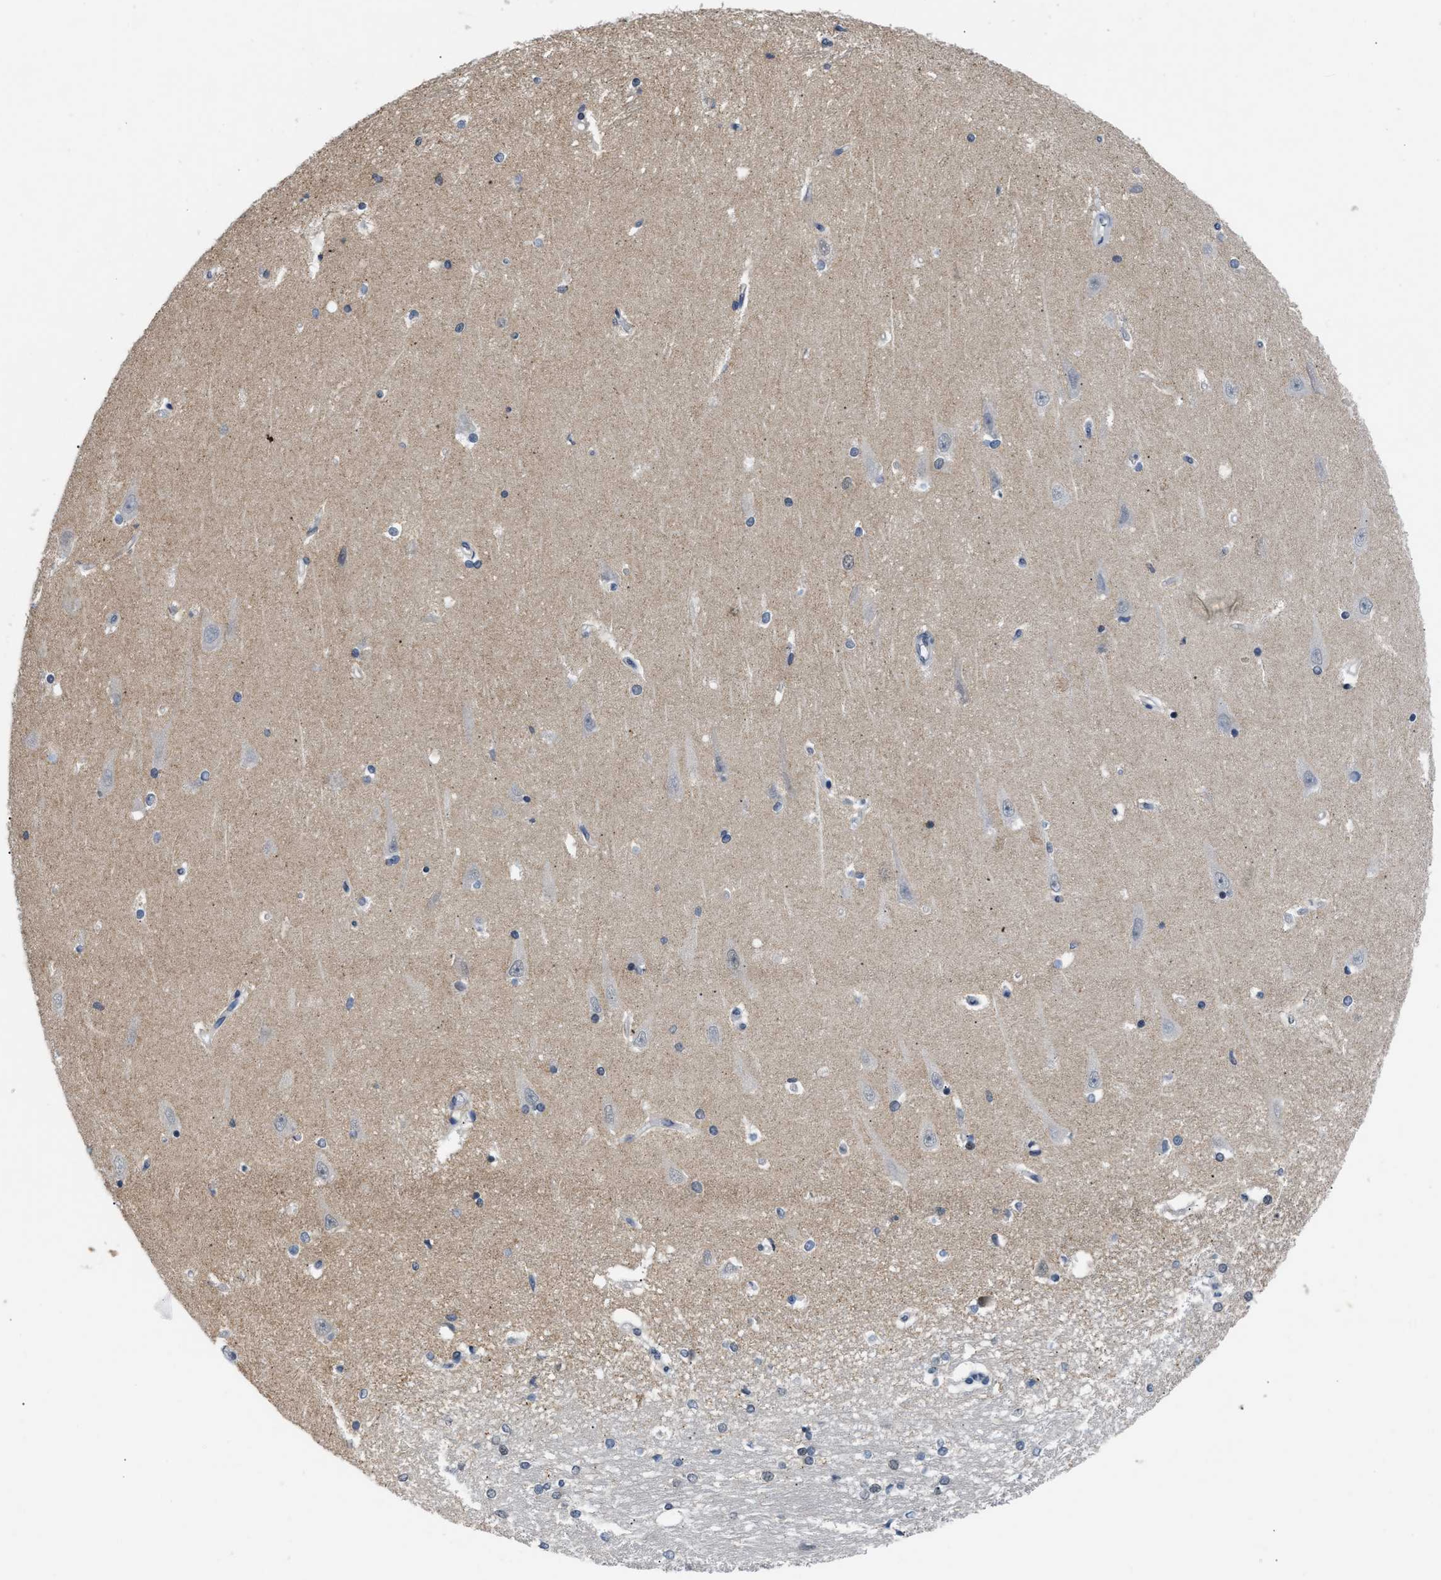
{"staining": {"intensity": "weak", "quantity": "<25%", "location": "nuclear"}, "tissue": "hippocampus", "cell_type": "Glial cells", "image_type": "normal", "snomed": [{"axis": "morphology", "description": "Normal tissue, NOS"}, {"axis": "topography", "description": "Hippocampus"}], "caption": "High power microscopy micrograph of an immunohistochemistry (IHC) histopathology image of normal hippocampus, revealing no significant positivity in glial cells.", "gene": "TXNRD3", "patient": {"sex": "male", "age": 45}}